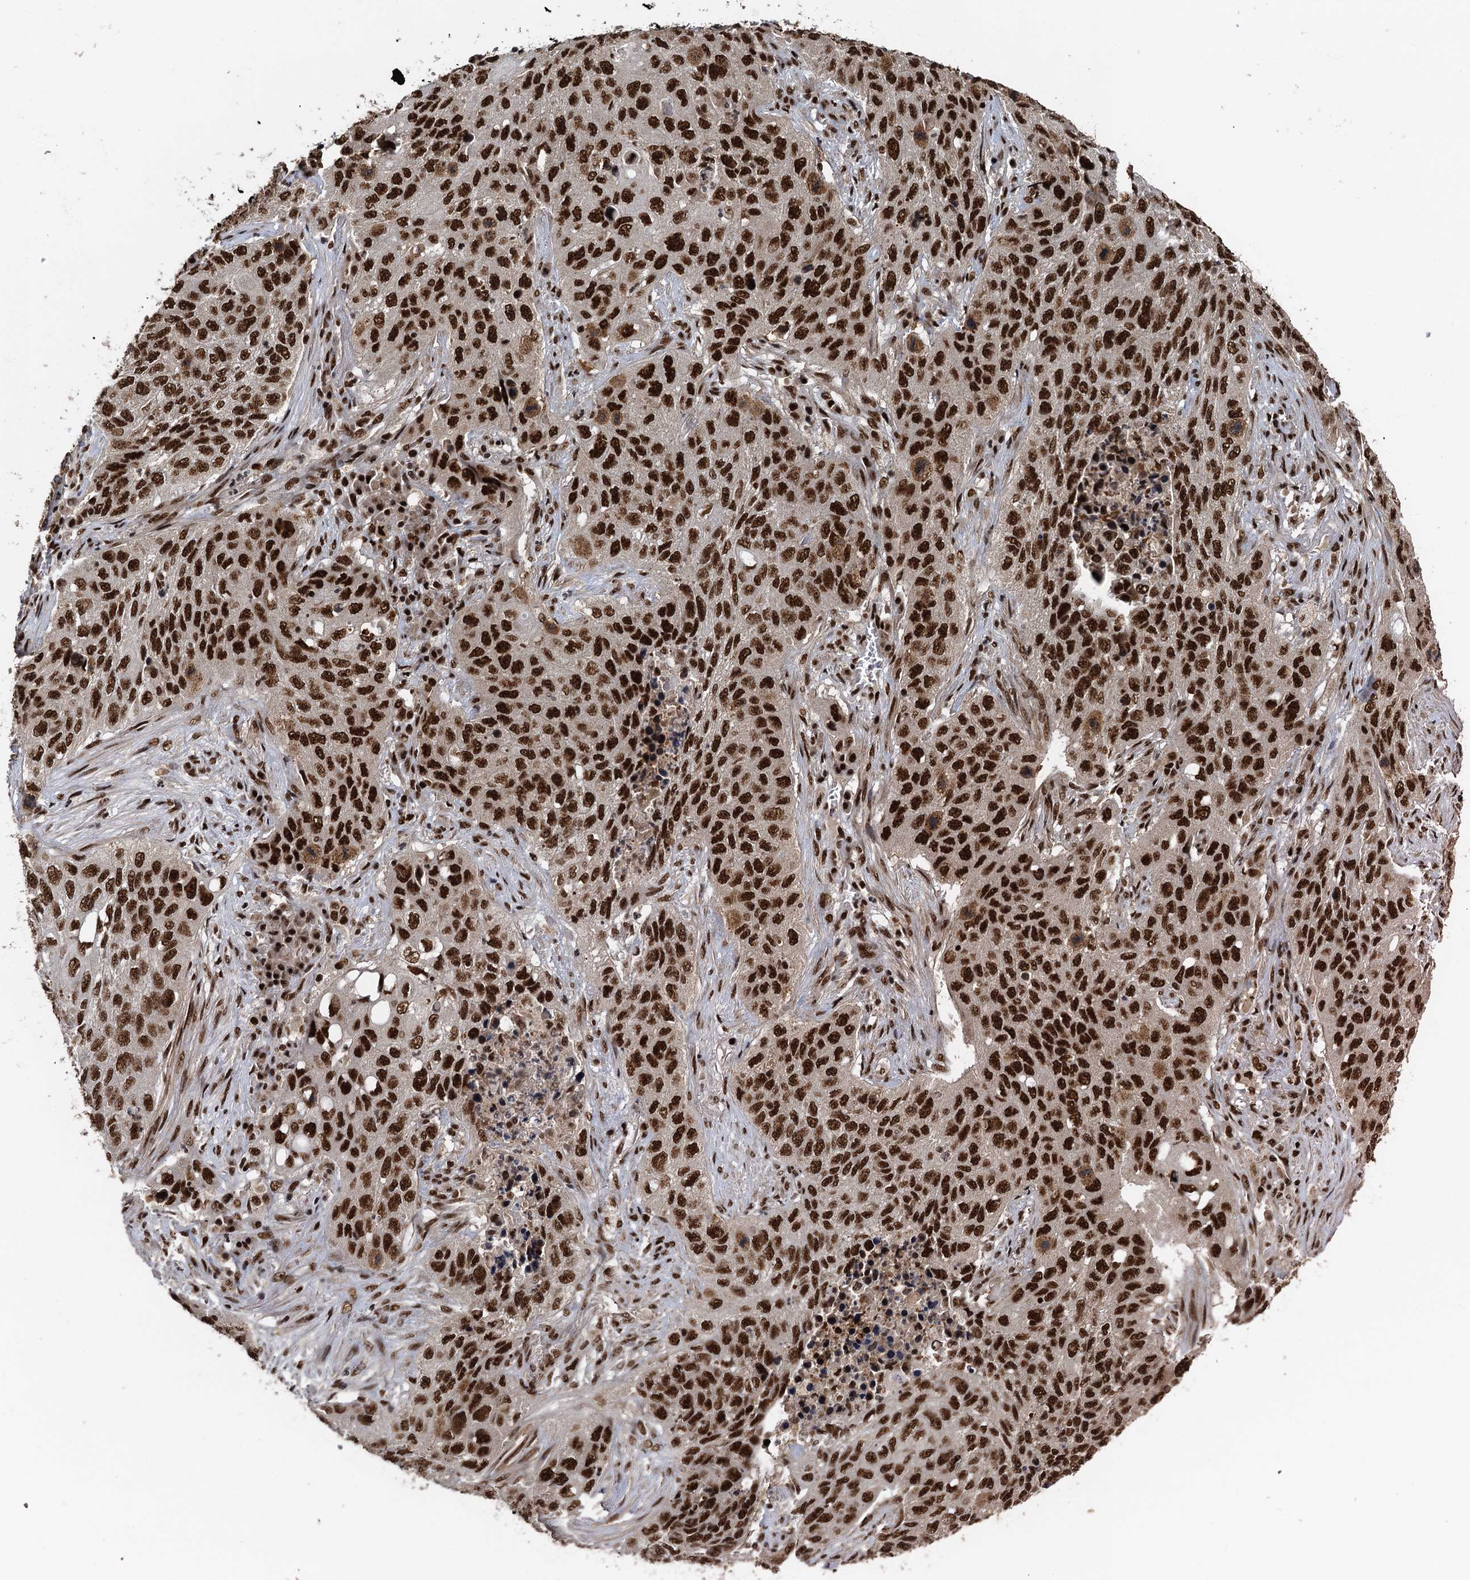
{"staining": {"intensity": "strong", "quantity": ">75%", "location": "nuclear"}, "tissue": "lung cancer", "cell_type": "Tumor cells", "image_type": "cancer", "snomed": [{"axis": "morphology", "description": "Squamous cell carcinoma, NOS"}, {"axis": "topography", "description": "Lung"}], "caption": "Brown immunohistochemical staining in human lung squamous cell carcinoma reveals strong nuclear positivity in about >75% of tumor cells. Nuclei are stained in blue.", "gene": "ZC3H18", "patient": {"sex": "female", "age": 63}}